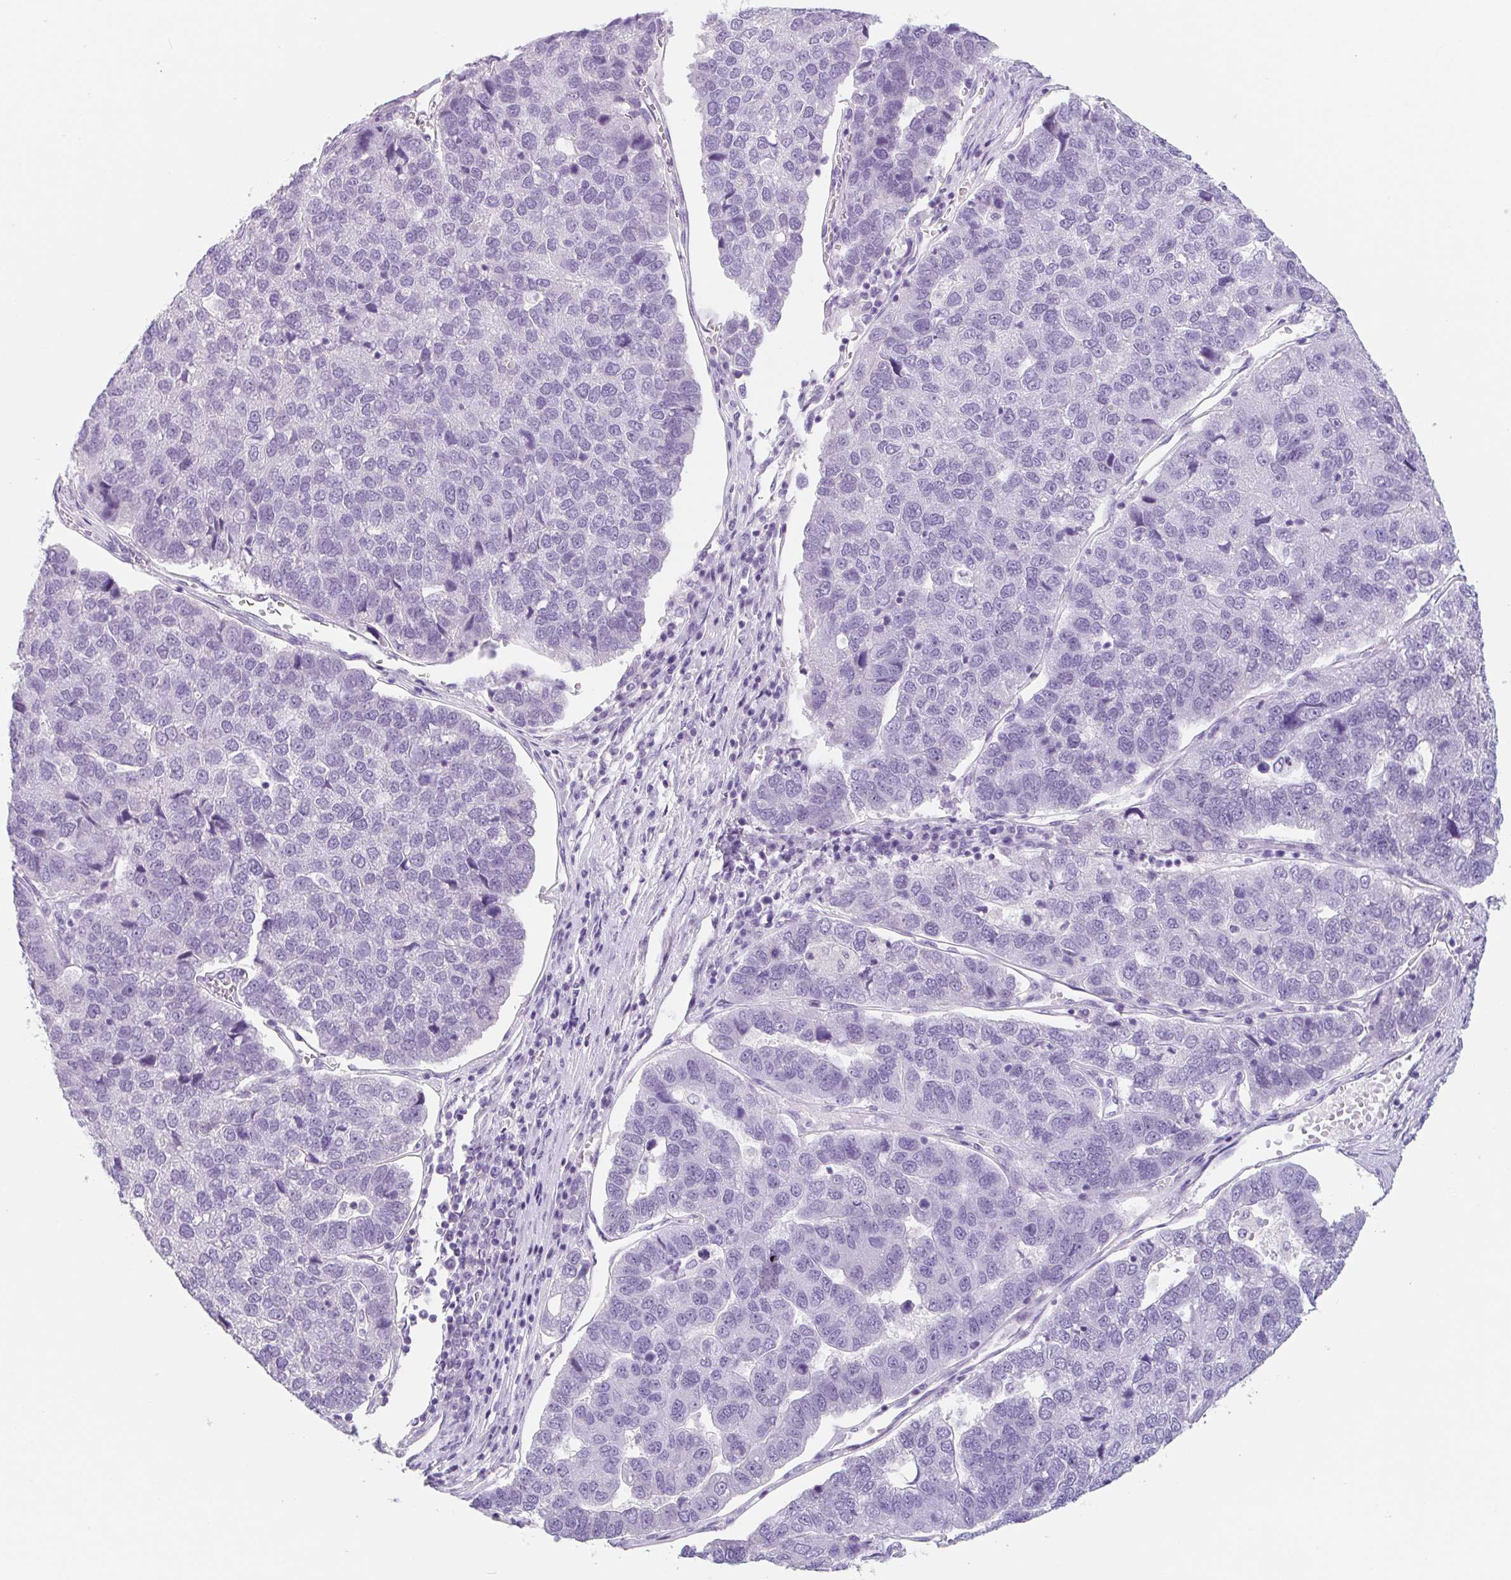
{"staining": {"intensity": "negative", "quantity": "none", "location": "none"}, "tissue": "pancreatic cancer", "cell_type": "Tumor cells", "image_type": "cancer", "snomed": [{"axis": "morphology", "description": "Adenocarcinoma, NOS"}, {"axis": "topography", "description": "Pancreas"}], "caption": "DAB (3,3'-diaminobenzidine) immunohistochemical staining of human pancreatic cancer displays no significant expression in tumor cells.", "gene": "EMC4", "patient": {"sex": "female", "age": 61}}